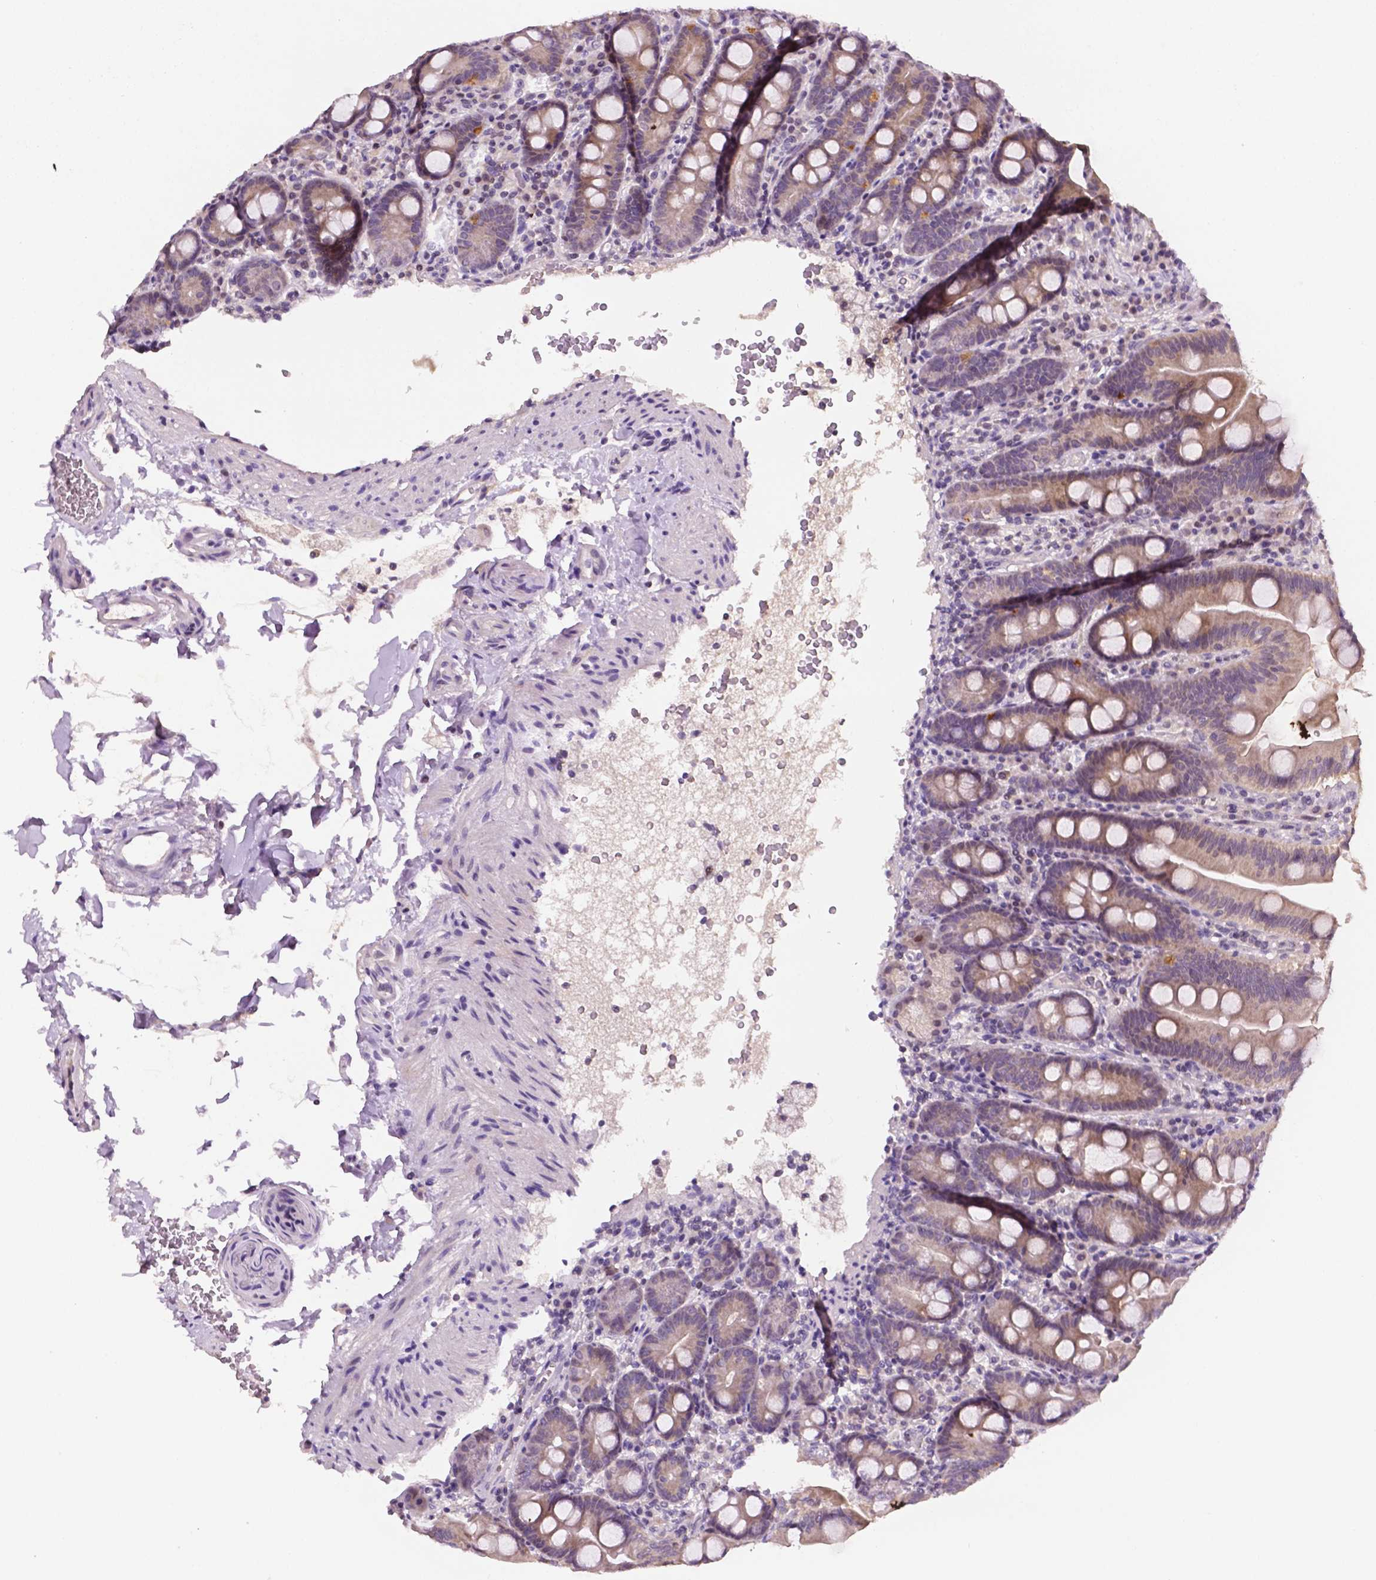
{"staining": {"intensity": "weak", "quantity": ">75%", "location": "cytoplasmic/membranous"}, "tissue": "duodenum", "cell_type": "Glandular cells", "image_type": "normal", "snomed": [{"axis": "morphology", "description": "Normal tissue, NOS"}, {"axis": "topography", "description": "Duodenum"}], "caption": "Immunohistochemical staining of normal human duodenum exhibits low levels of weak cytoplasmic/membranous positivity in approximately >75% of glandular cells.", "gene": "MROH6", "patient": {"sex": "male", "age": 59}}